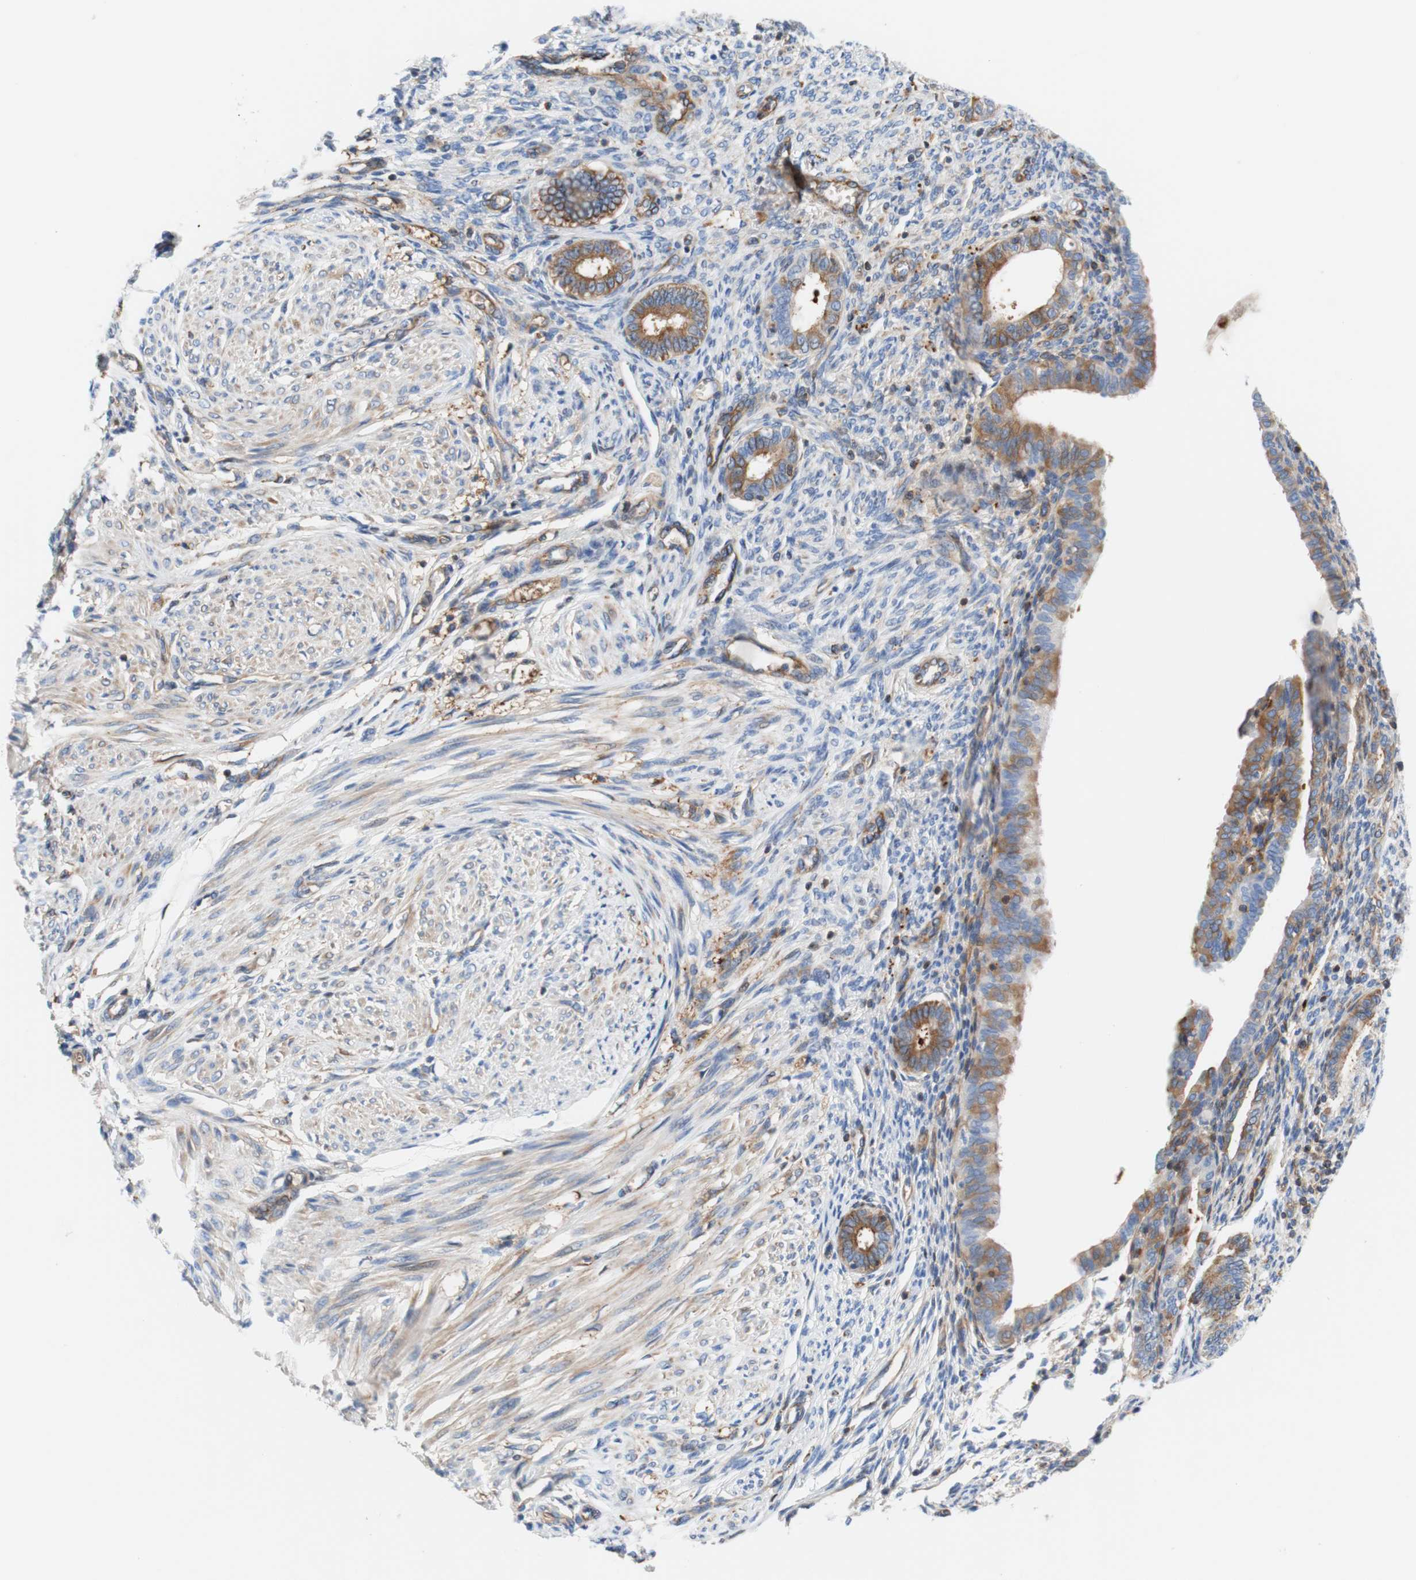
{"staining": {"intensity": "weak", "quantity": "<25%", "location": "cytoplasmic/membranous"}, "tissue": "endometrium", "cell_type": "Cells in endometrial stroma", "image_type": "normal", "snomed": [{"axis": "morphology", "description": "Normal tissue, NOS"}, {"axis": "topography", "description": "Endometrium"}], "caption": "Human endometrium stained for a protein using immunohistochemistry (IHC) exhibits no staining in cells in endometrial stroma.", "gene": "STOM", "patient": {"sex": "female", "age": 72}}